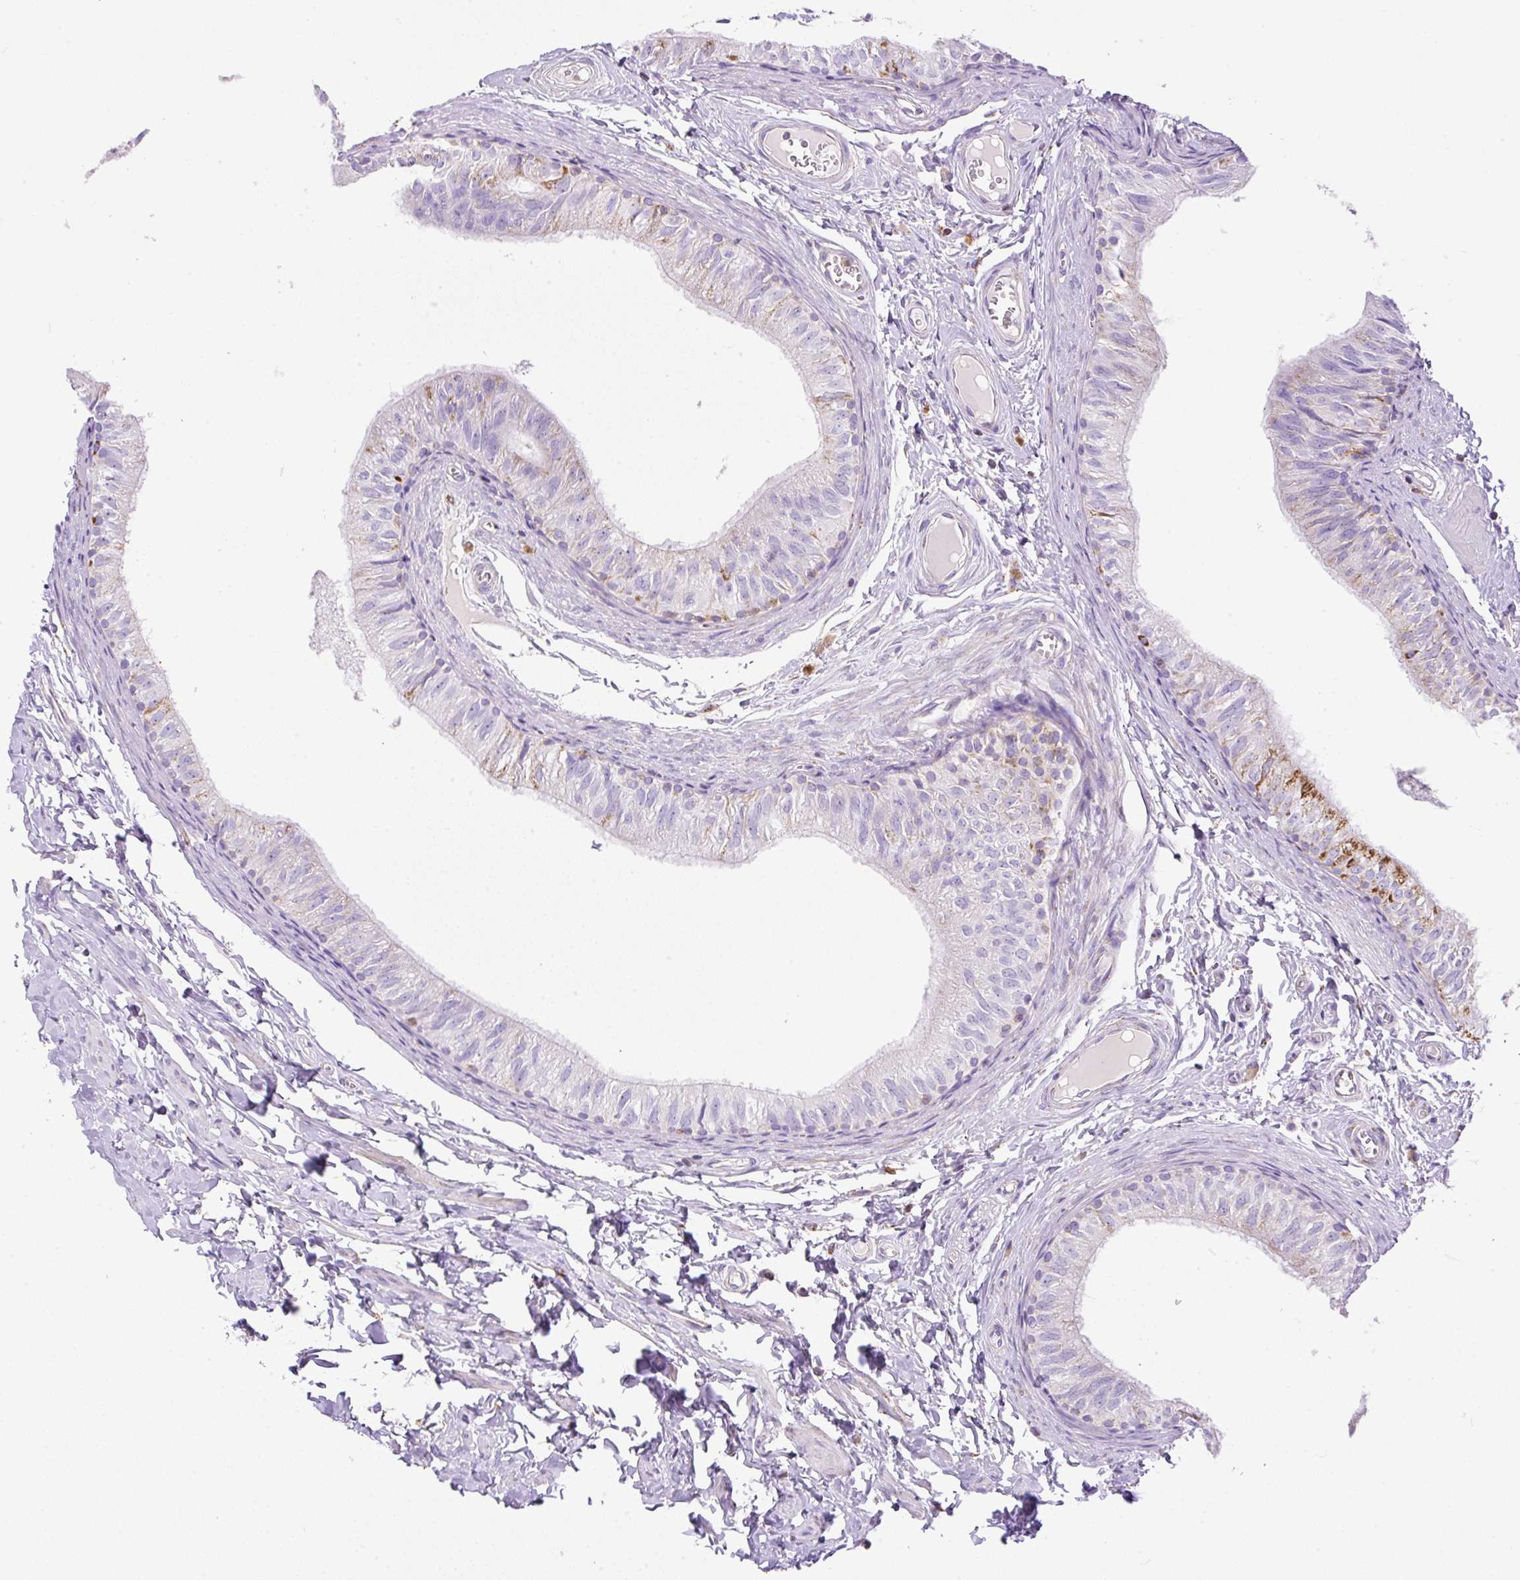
{"staining": {"intensity": "negative", "quantity": "none", "location": "none"}, "tissue": "epididymis", "cell_type": "Glandular cells", "image_type": "normal", "snomed": [{"axis": "morphology", "description": "Normal tissue, NOS"}, {"axis": "topography", "description": "Epididymis"}], "caption": "This photomicrograph is of unremarkable epididymis stained with immunohistochemistry to label a protein in brown with the nuclei are counter-stained blue. There is no expression in glandular cells.", "gene": "NF1", "patient": {"sex": "male", "age": 42}}